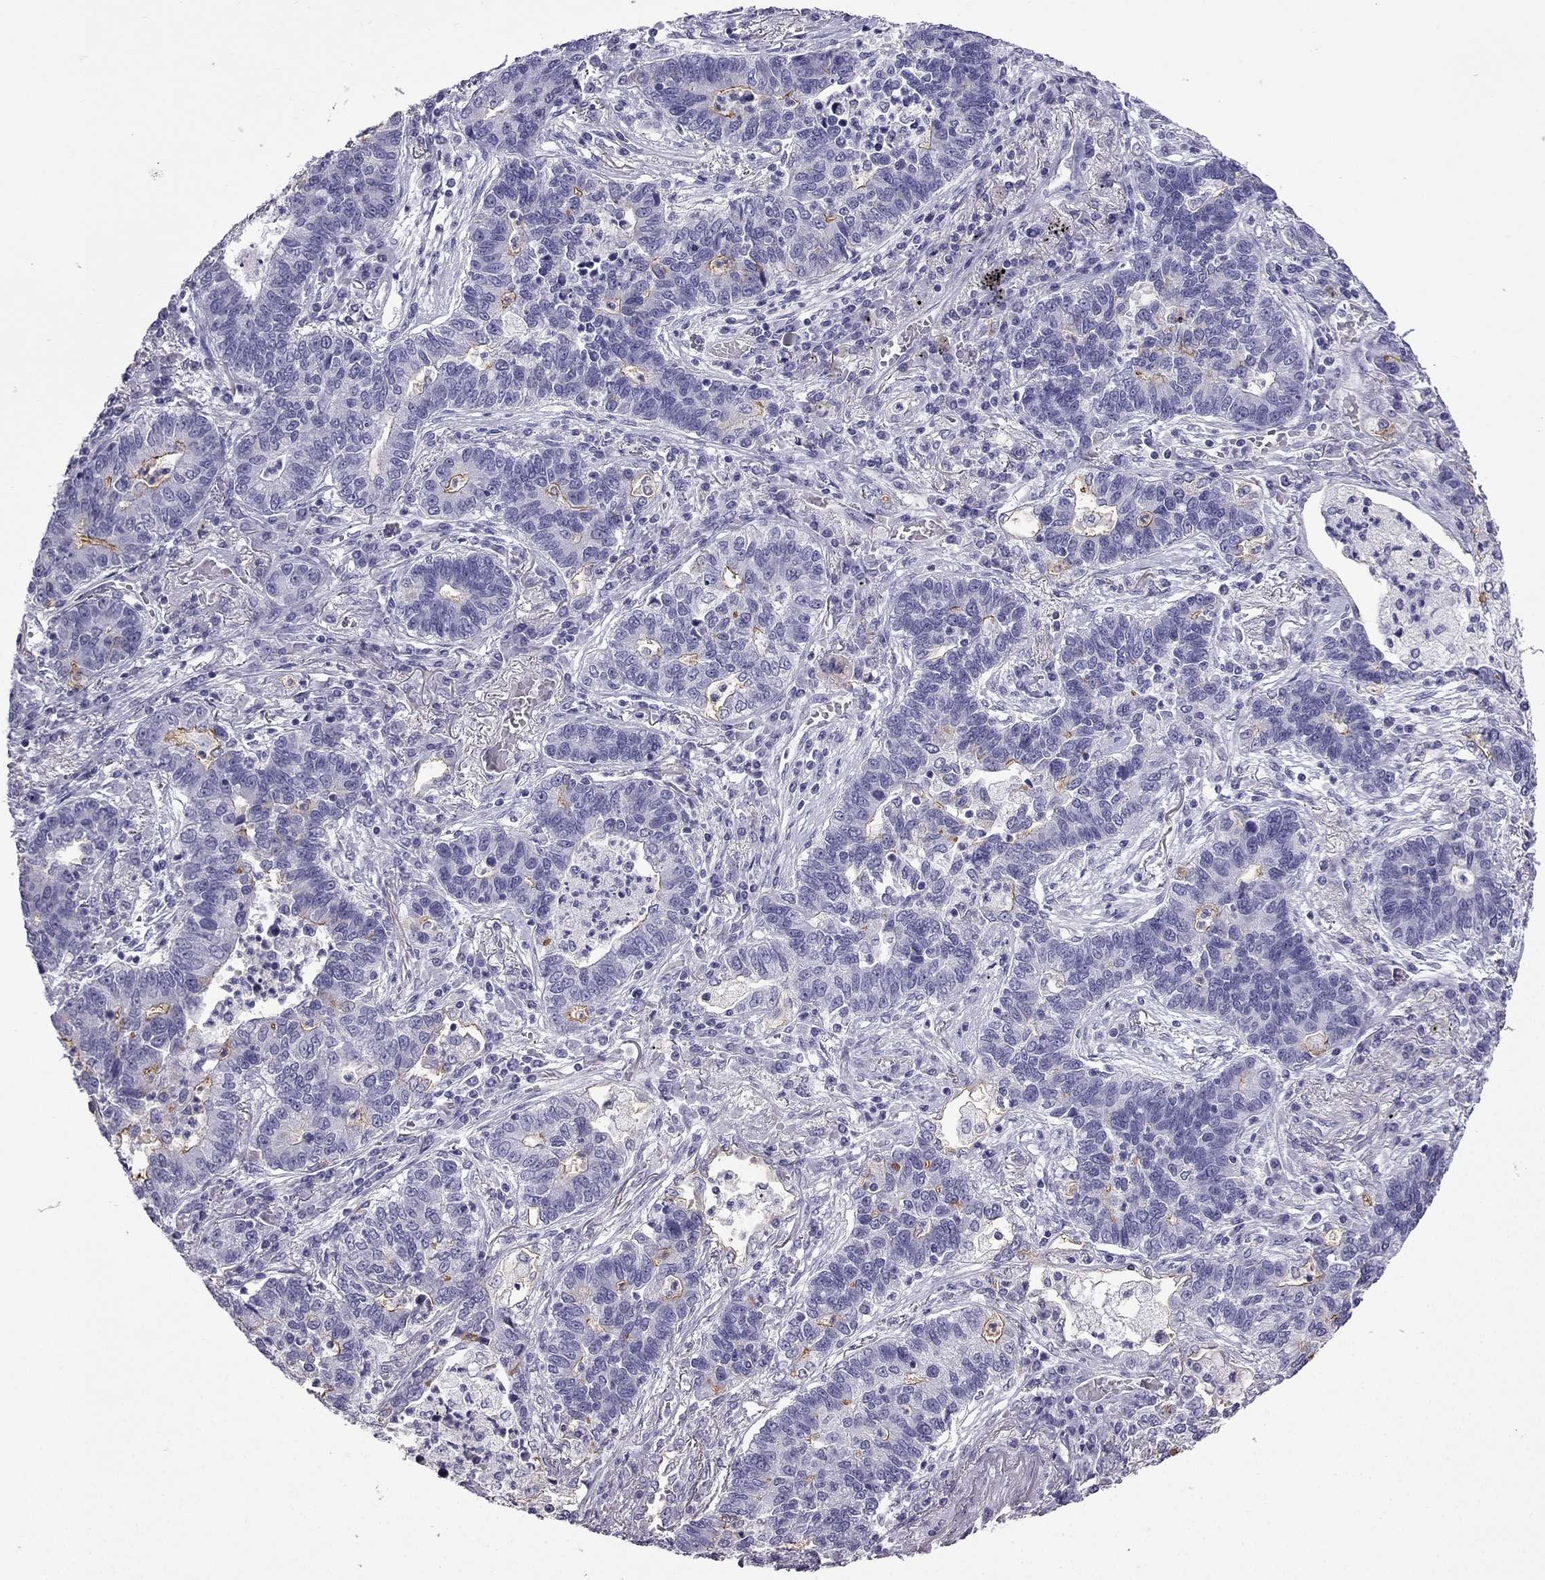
{"staining": {"intensity": "weak", "quantity": "<25%", "location": "cytoplasmic/membranous"}, "tissue": "lung cancer", "cell_type": "Tumor cells", "image_type": "cancer", "snomed": [{"axis": "morphology", "description": "Adenocarcinoma, NOS"}, {"axis": "topography", "description": "Lung"}], "caption": "This is an immunohistochemistry (IHC) photomicrograph of human lung cancer. There is no expression in tumor cells.", "gene": "GJA8", "patient": {"sex": "female", "age": 57}}